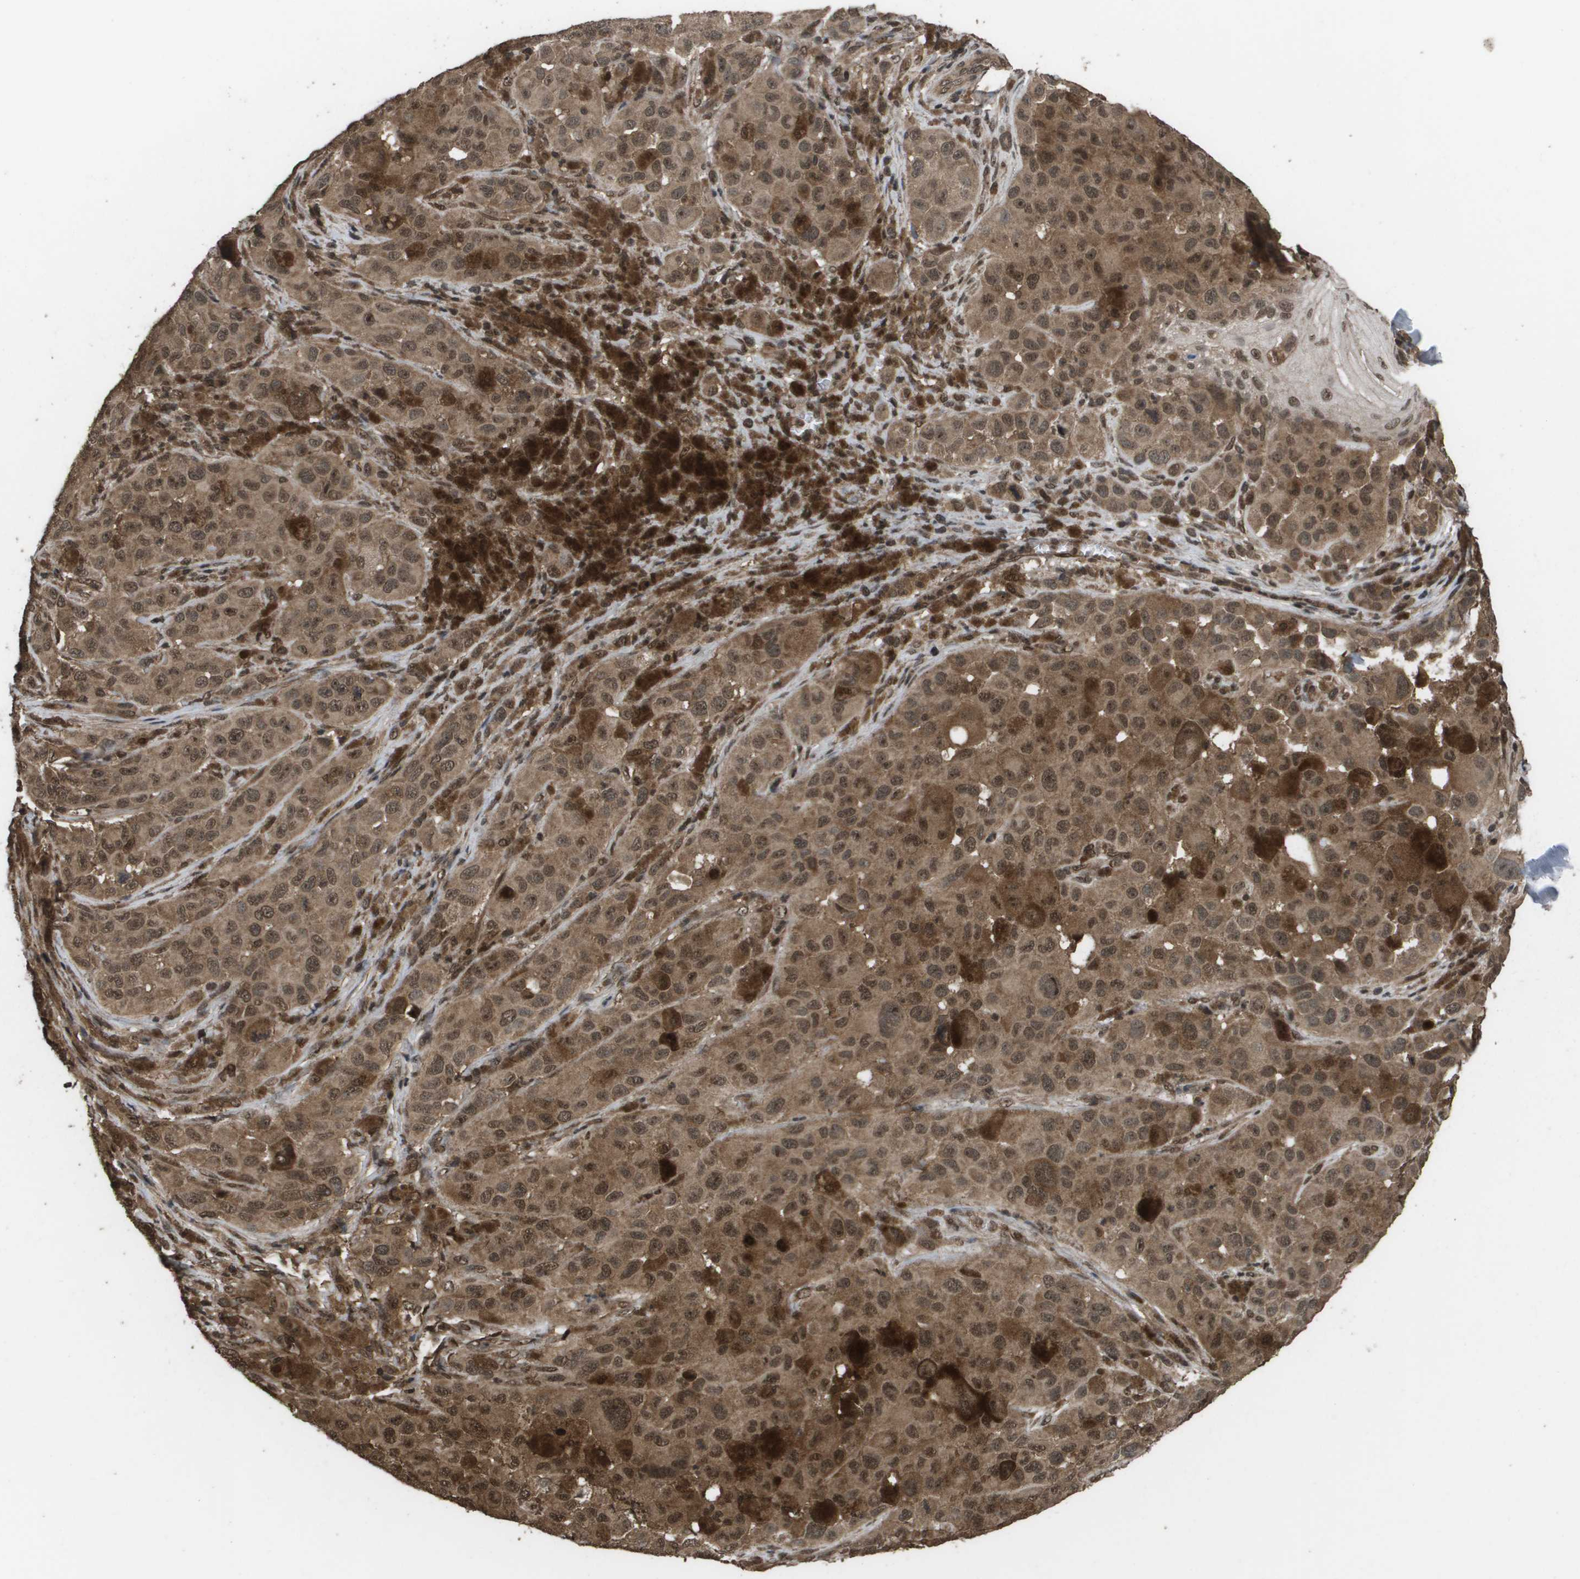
{"staining": {"intensity": "moderate", "quantity": ">75%", "location": "cytoplasmic/membranous,nuclear"}, "tissue": "melanoma", "cell_type": "Tumor cells", "image_type": "cancer", "snomed": [{"axis": "morphology", "description": "Malignant melanoma, NOS"}, {"axis": "topography", "description": "Skin"}], "caption": "Melanoma stained with a protein marker shows moderate staining in tumor cells.", "gene": "AXIN2", "patient": {"sex": "male", "age": 96}}